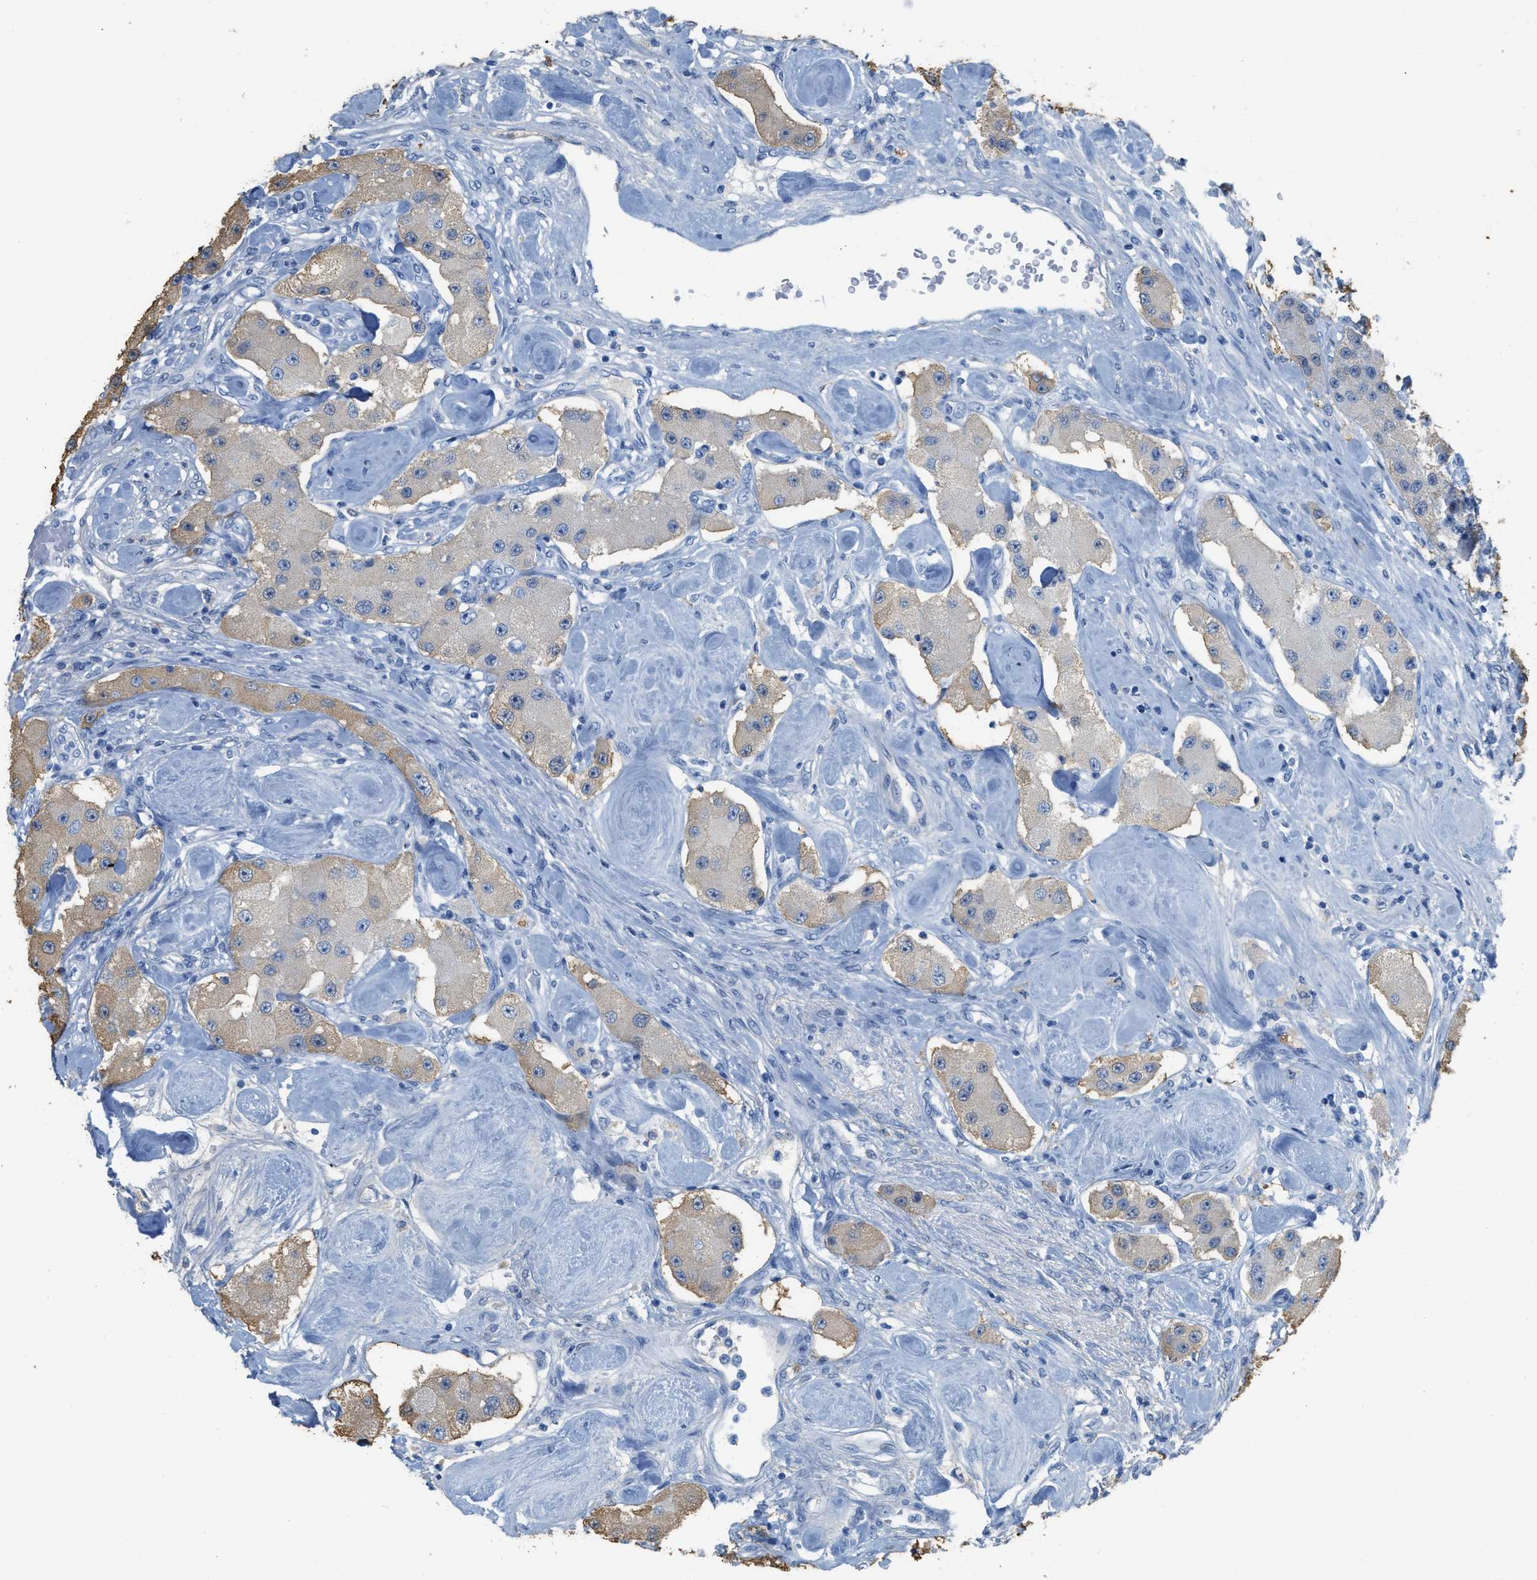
{"staining": {"intensity": "weak", "quantity": "25%-75%", "location": "cytoplasmic/membranous"}, "tissue": "carcinoid", "cell_type": "Tumor cells", "image_type": "cancer", "snomed": [{"axis": "morphology", "description": "Carcinoid, malignant, NOS"}, {"axis": "topography", "description": "Pancreas"}], "caption": "This is an image of IHC staining of carcinoid, which shows weak expression in the cytoplasmic/membranous of tumor cells.", "gene": "ASGR1", "patient": {"sex": "male", "age": 41}}